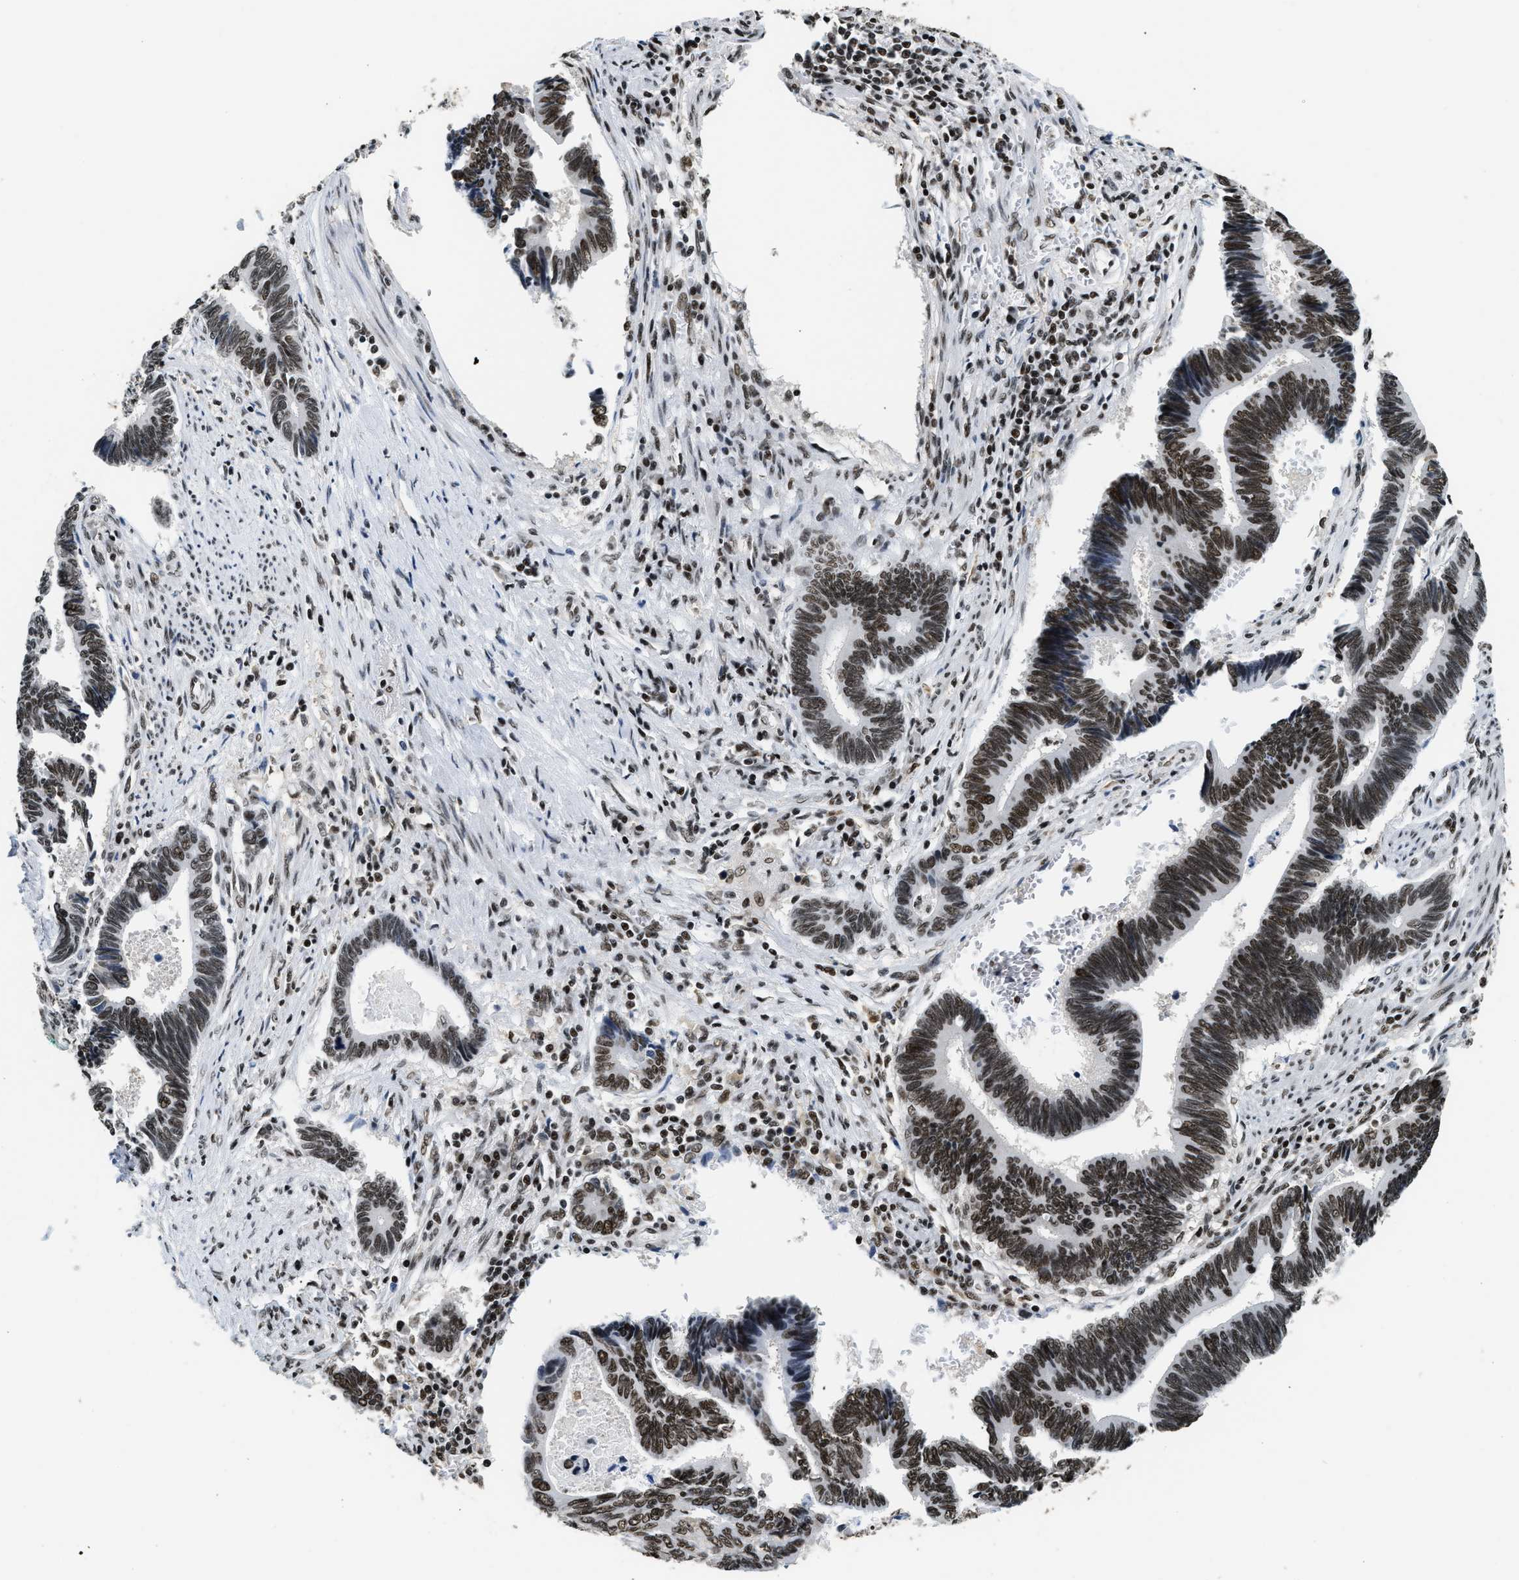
{"staining": {"intensity": "moderate", "quantity": ">75%", "location": "nuclear"}, "tissue": "pancreatic cancer", "cell_type": "Tumor cells", "image_type": "cancer", "snomed": [{"axis": "morphology", "description": "Adenocarcinoma, NOS"}, {"axis": "topography", "description": "Pancreas"}], "caption": "Human adenocarcinoma (pancreatic) stained with a brown dye shows moderate nuclear positive expression in about >75% of tumor cells.", "gene": "RAD21", "patient": {"sex": "female", "age": 70}}